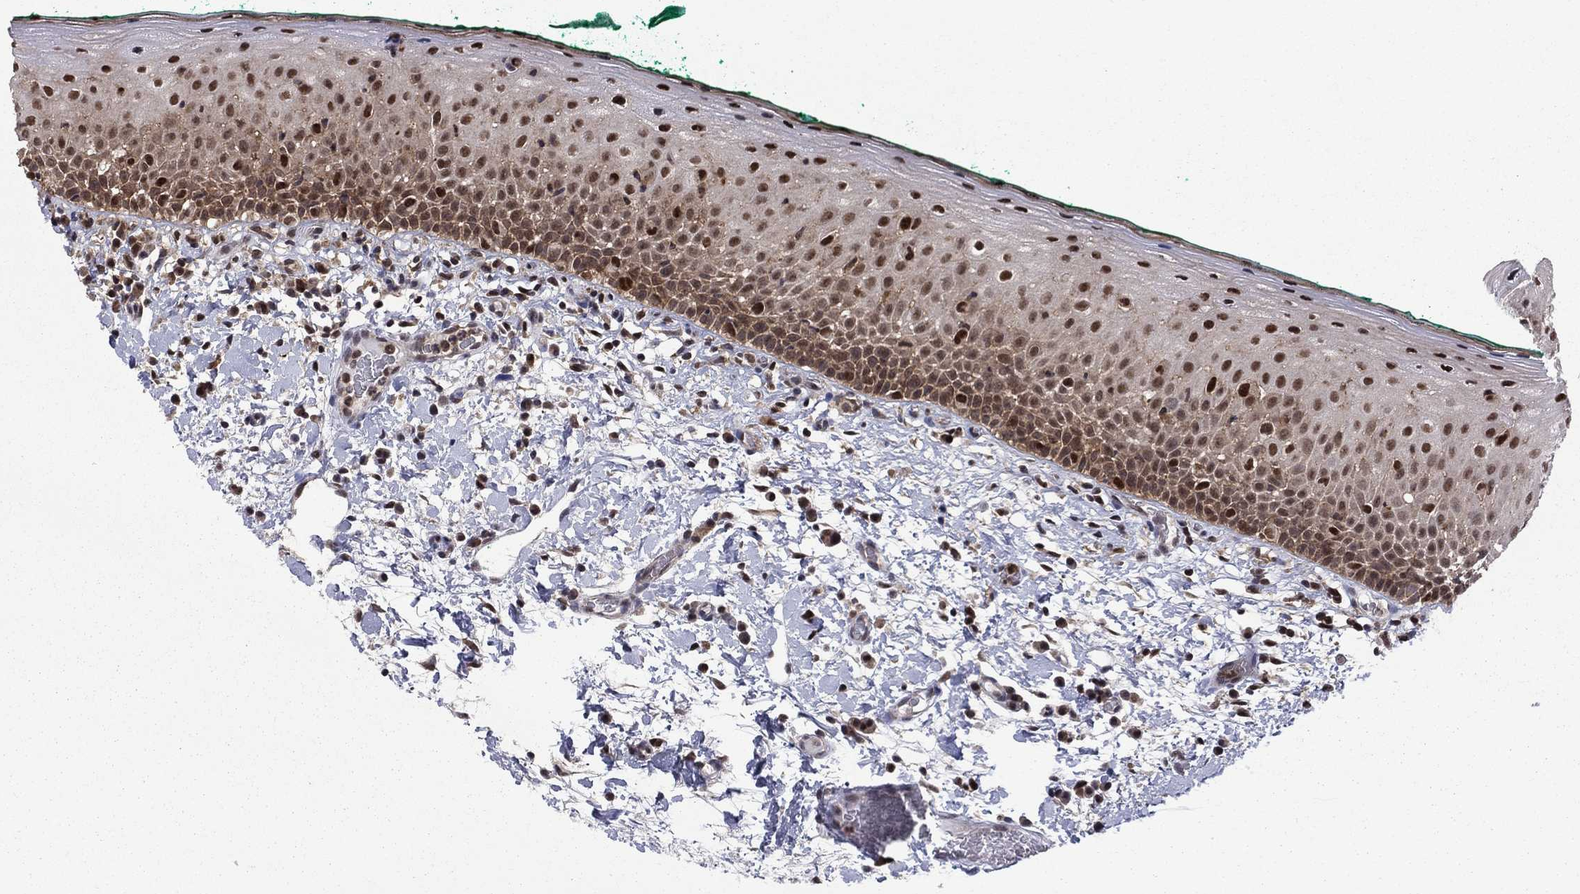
{"staining": {"intensity": "strong", "quantity": "25%-75%", "location": "nuclear"}, "tissue": "oral mucosa", "cell_type": "Squamous epithelial cells", "image_type": "normal", "snomed": [{"axis": "morphology", "description": "Normal tissue, NOS"}, {"axis": "topography", "description": "Oral tissue"}], "caption": "Protein expression analysis of normal human oral mucosa reveals strong nuclear positivity in approximately 25%-75% of squamous epithelial cells. Using DAB (brown) and hematoxylin (blue) stains, captured at high magnification using brightfield microscopy.", "gene": "PSMD2", "patient": {"sex": "female", "age": 83}}